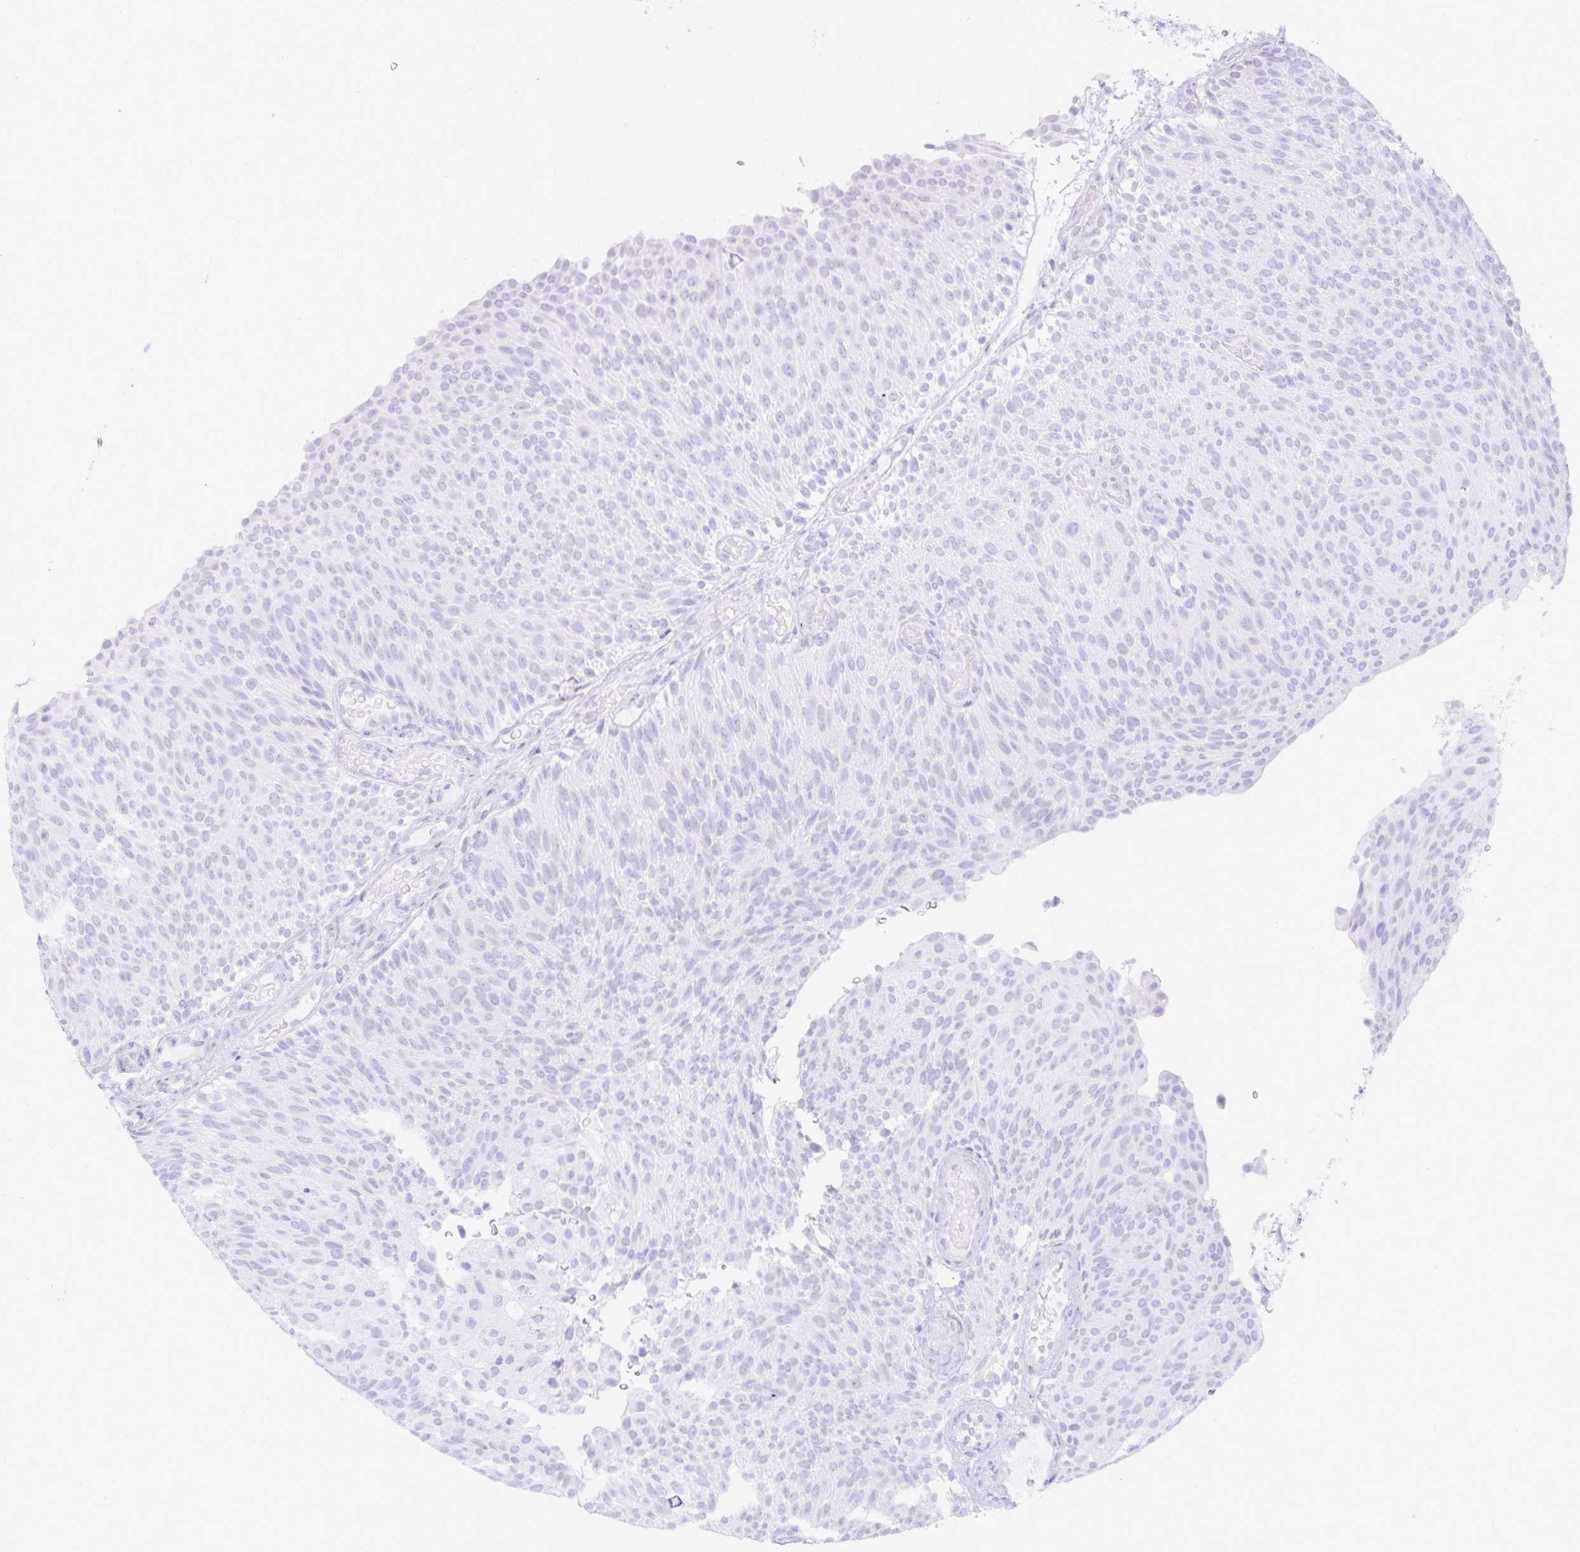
{"staining": {"intensity": "negative", "quantity": "none", "location": "none"}, "tissue": "urothelial cancer", "cell_type": "Tumor cells", "image_type": "cancer", "snomed": [{"axis": "morphology", "description": "Urothelial carcinoma, Low grade"}, {"axis": "topography", "description": "Urinary bladder"}], "caption": "Tumor cells show no significant protein positivity in urothelial cancer. (Brightfield microscopy of DAB immunohistochemistry (IHC) at high magnification).", "gene": "GP2", "patient": {"sex": "male", "age": 78}}